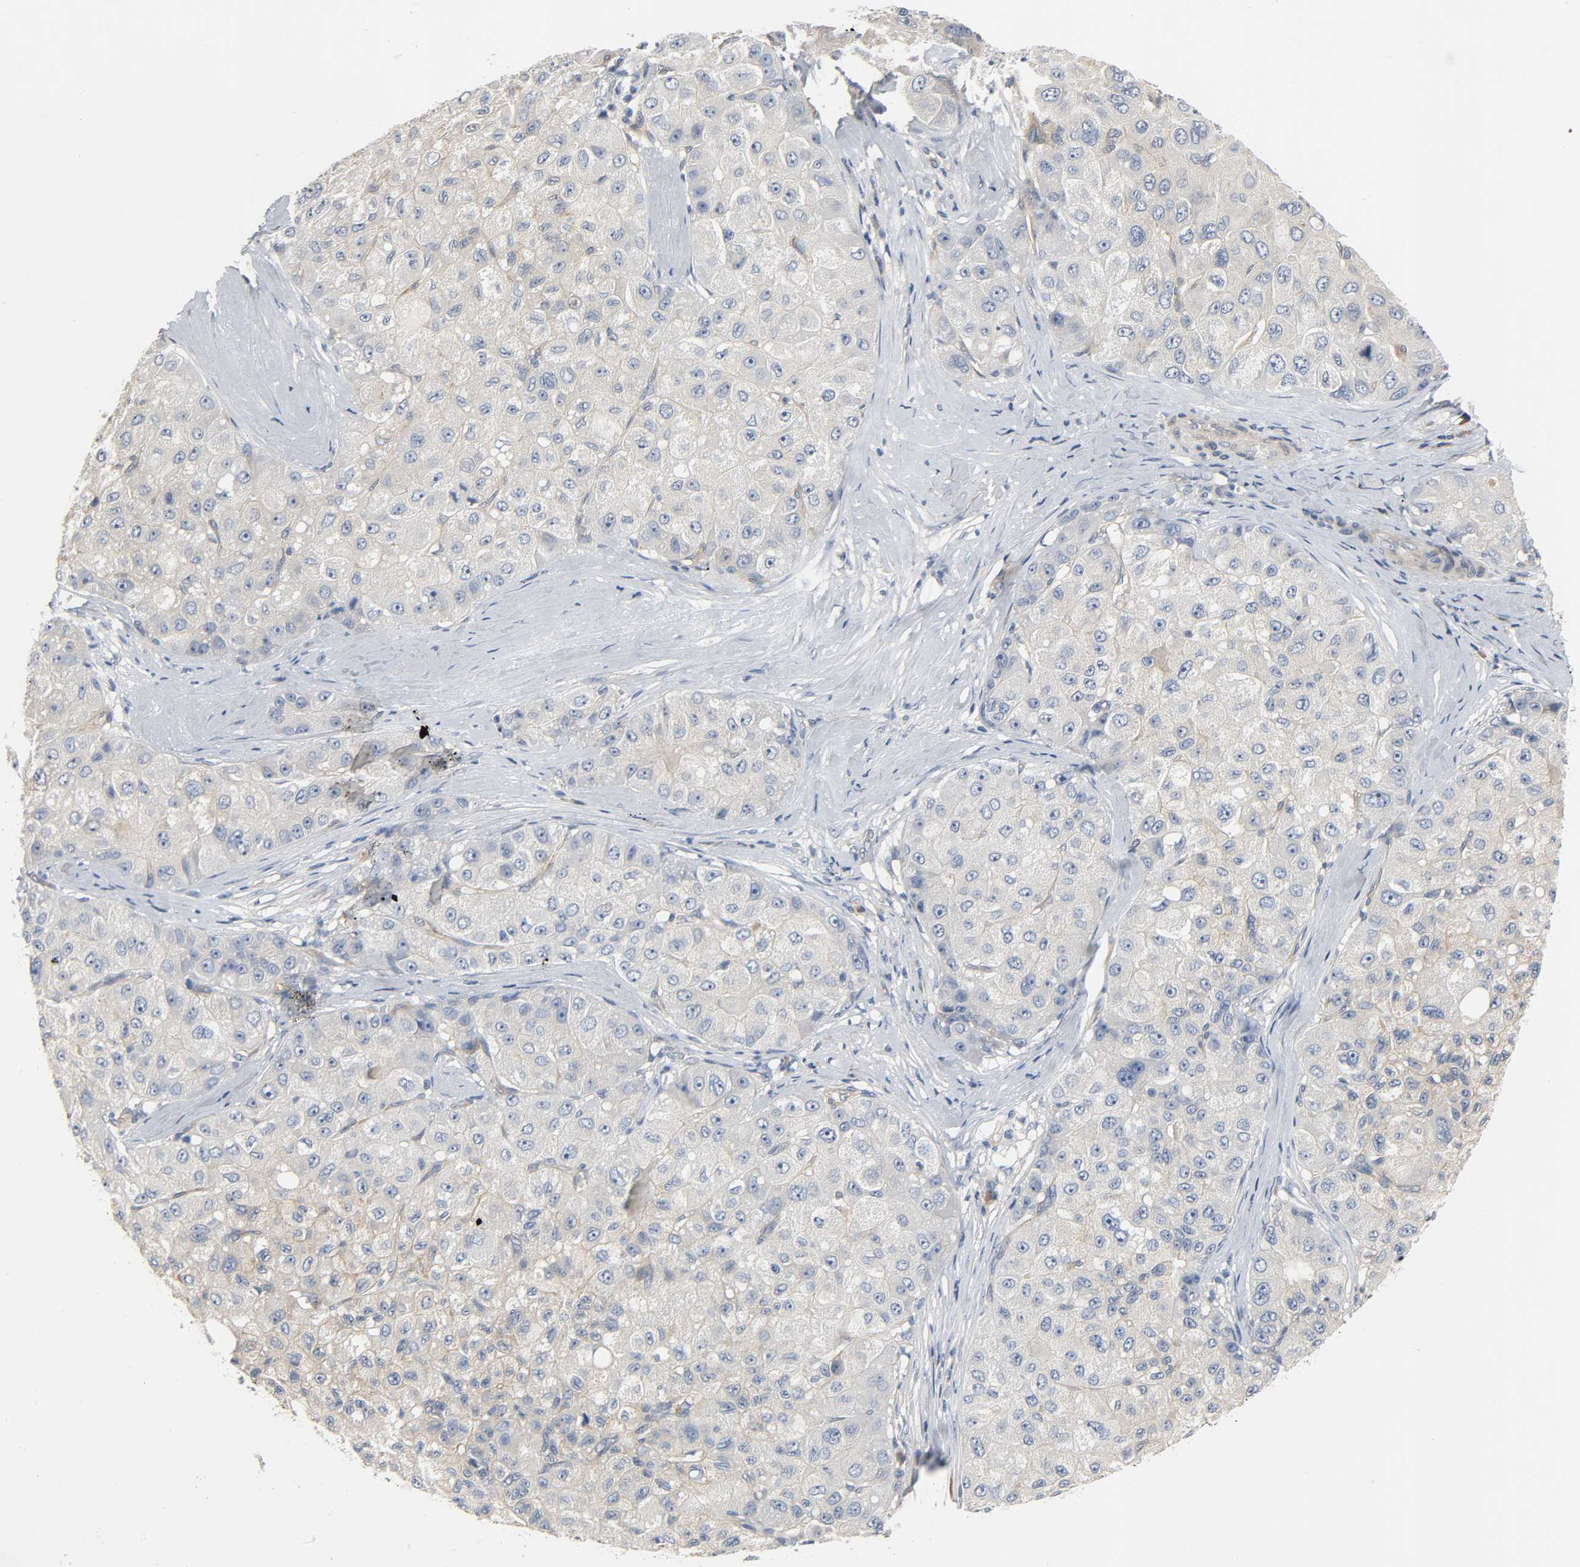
{"staining": {"intensity": "moderate", "quantity": "25%-75%", "location": "cytoplasmic/membranous"}, "tissue": "liver cancer", "cell_type": "Tumor cells", "image_type": "cancer", "snomed": [{"axis": "morphology", "description": "Carcinoma, Hepatocellular, NOS"}, {"axis": "topography", "description": "Liver"}], "caption": "Immunohistochemical staining of human liver hepatocellular carcinoma exhibits medium levels of moderate cytoplasmic/membranous protein staining in approximately 25%-75% of tumor cells.", "gene": "ARPC1A", "patient": {"sex": "male", "age": 80}}